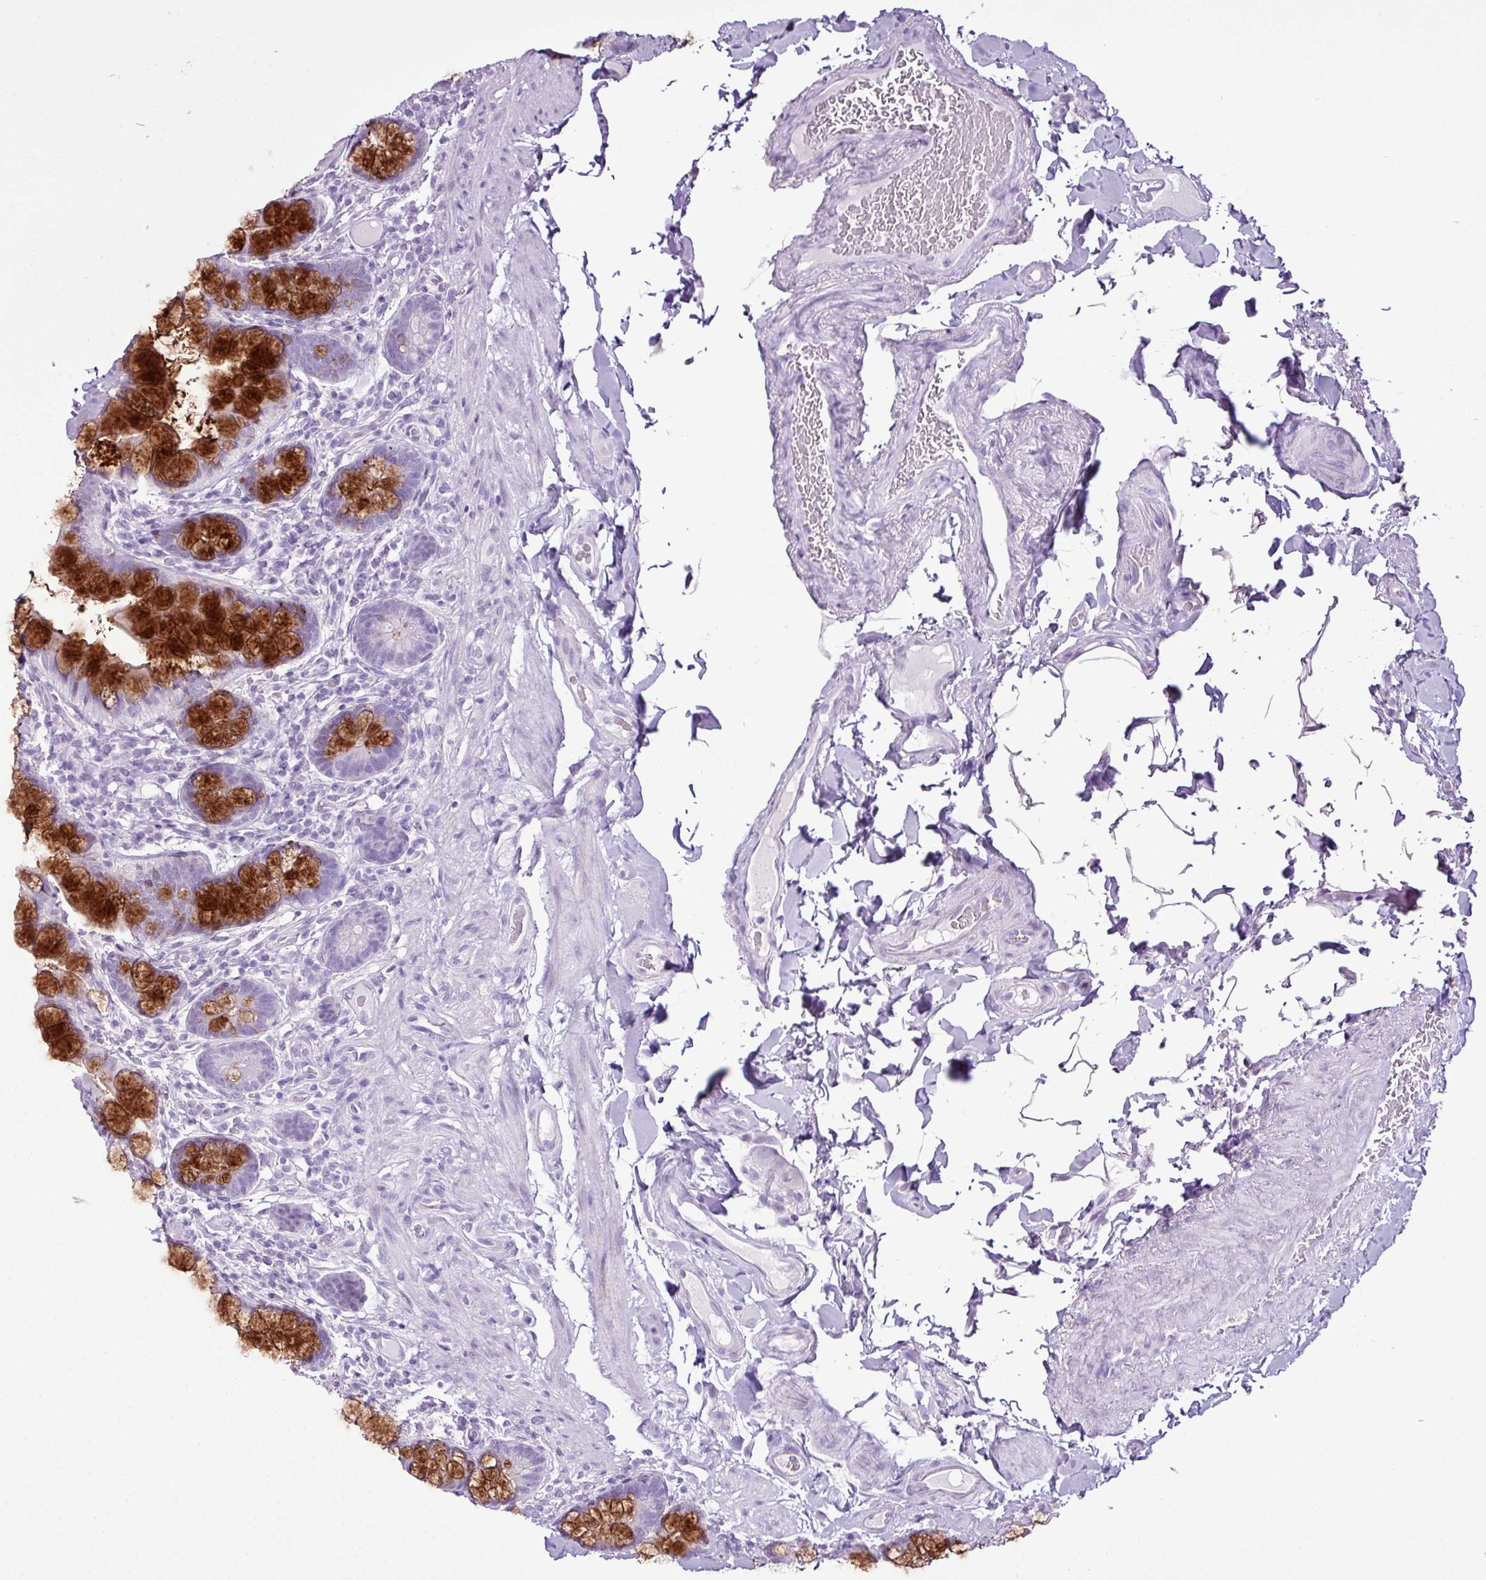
{"staining": {"intensity": "strong", "quantity": "25%-75%", "location": "cytoplasmic/membranous"}, "tissue": "small intestine", "cell_type": "Glandular cells", "image_type": "normal", "snomed": [{"axis": "morphology", "description": "Normal tissue, NOS"}, {"axis": "topography", "description": "Small intestine"}], "caption": "Protein positivity by immunohistochemistry demonstrates strong cytoplasmic/membranous expression in about 25%-75% of glandular cells in benign small intestine.", "gene": "PGR", "patient": {"sex": "male", "age": 70}}